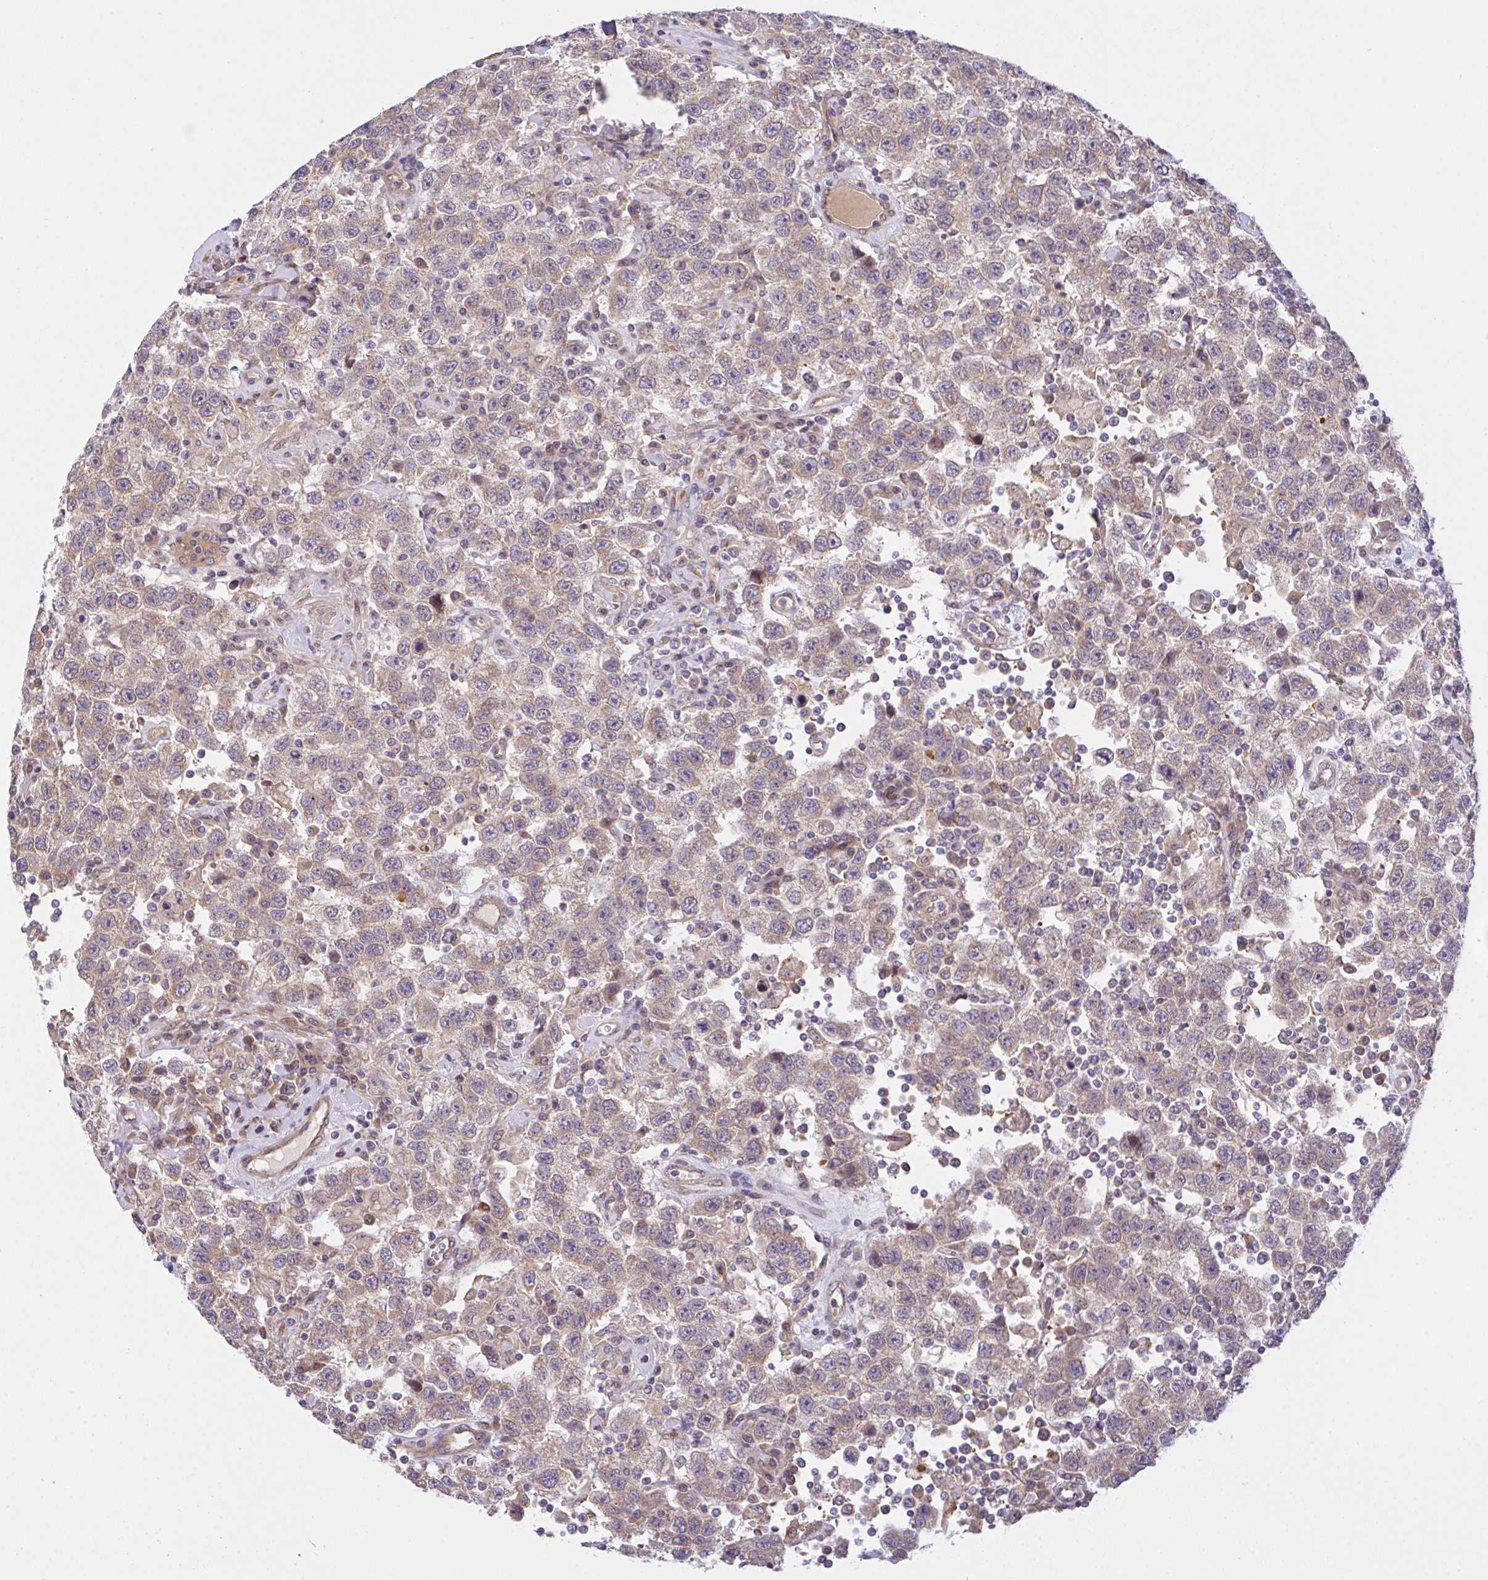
{"staining": {"intensity": "weak", "quantity": ">75%", "location": "cytoplasmic/membranous"}, "tissue": "testis cancer", "cell_type": "Tumor cells", "image_type": "cancer", "snomed": [{"axis": "morphology", "description": "Seminoma, NOS"}, {"axis": "topography", "description": "Testis"}], "caption": "Weak cytoplasmic/membranous protein staining is appreciated in about >75% of tumor cells in testis cancer.", "gene": "UBE4A", "patient": {"sex": "male", "age": 41}}